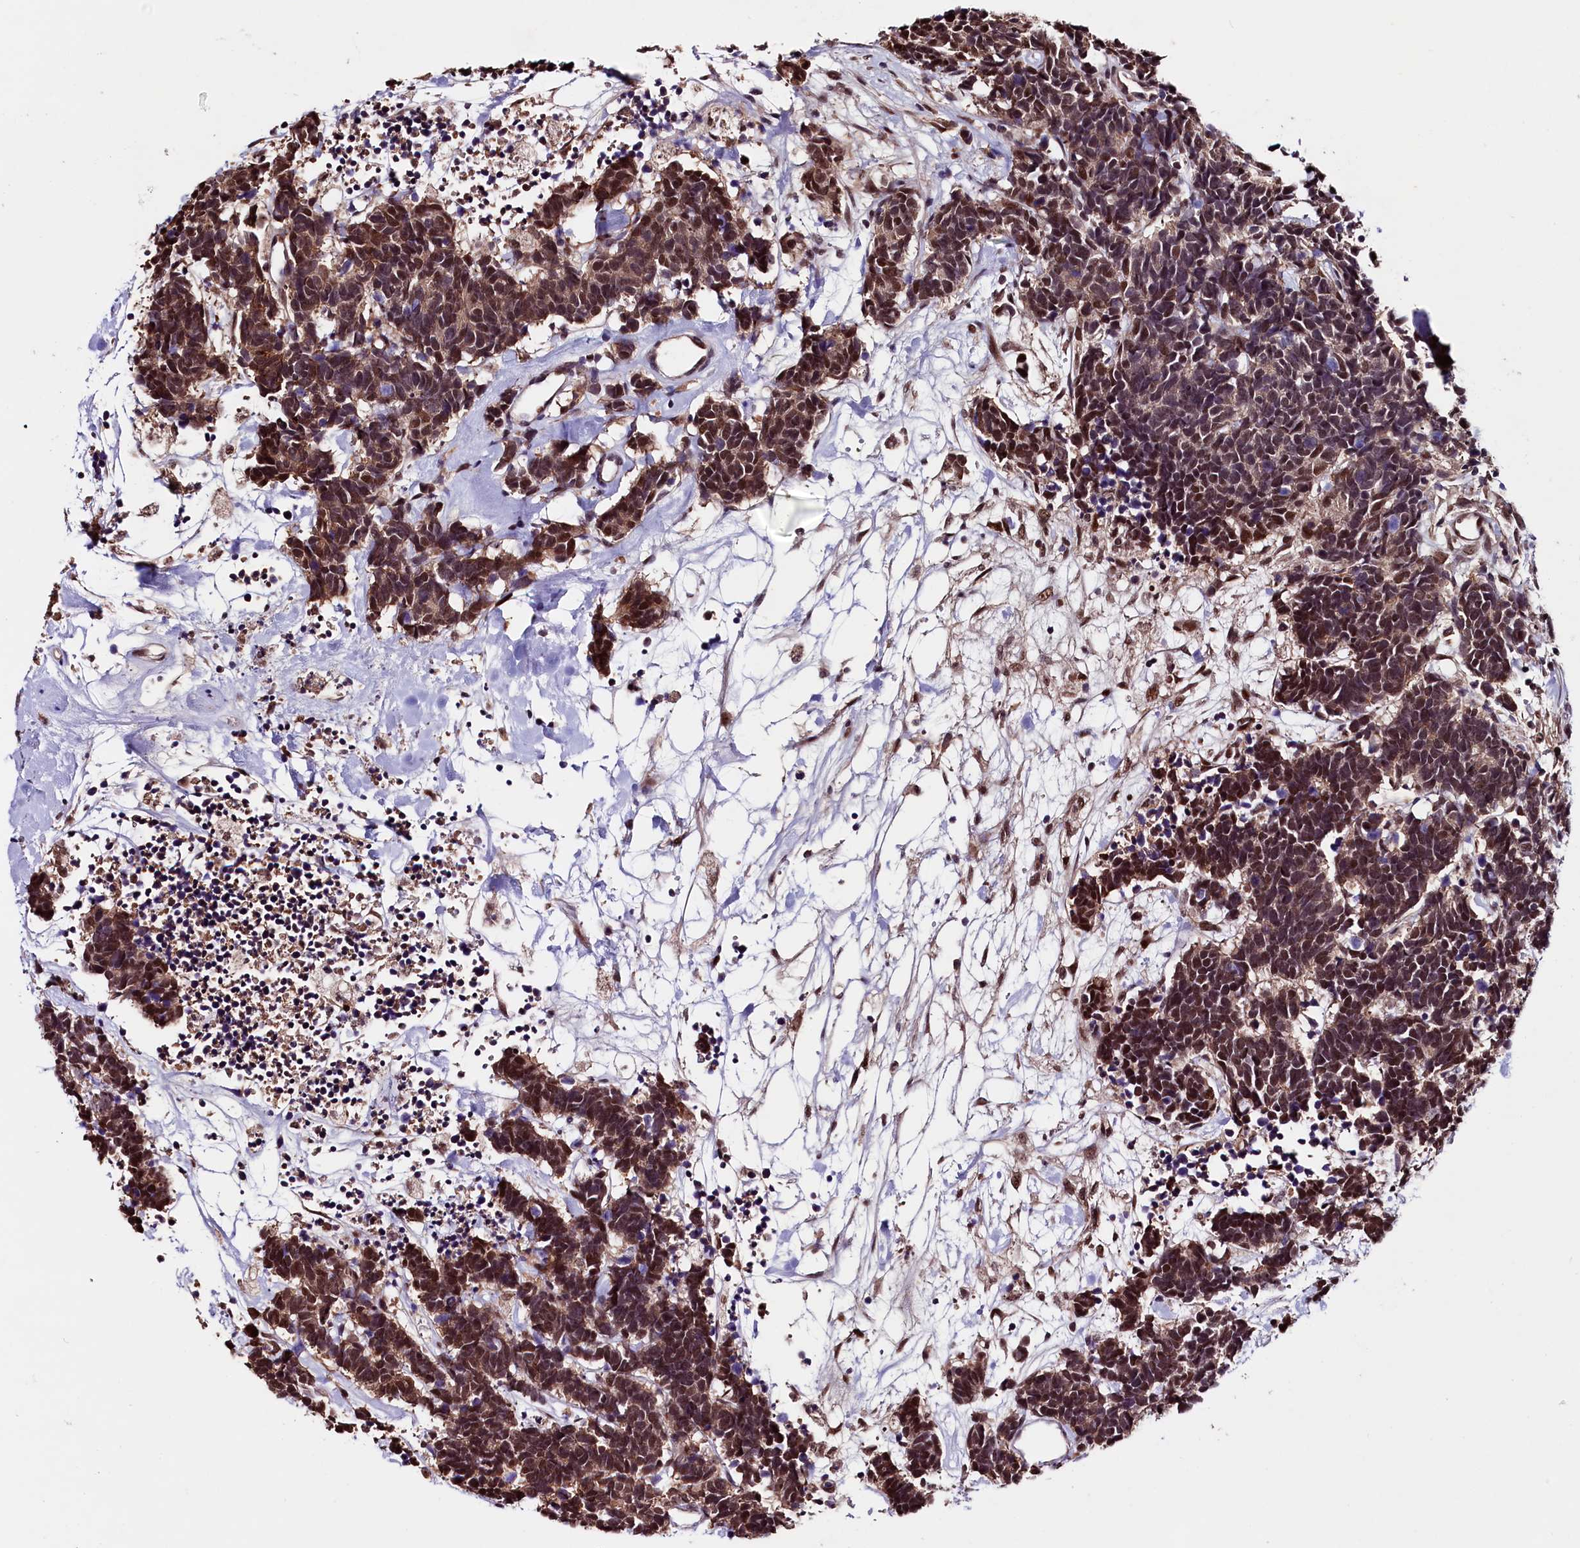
{"staining": {"intensity": "strong", "quantity": ">75%", "location": "cytoplasmic/membranous,nuclear"}, "tissue": "carcinoid", "cell_type": "Tumor cells", "image_type": "cancer", "snomed": [{"axis": "morphology", "description": "Carcinoma, NOS"}, {"axis": "morphology", "description": "Carcinoid, malignant, NOS"}, {"axis": "topography", "description": "Urinary bladder"}], "caption": "Immunohistochemistry micrograph of neoplastic tissue: human carcinoid stained using immunohistochemistry exhibits high levels of strong protein expression localized specifically in the cytoplasmic/membranous and nuclear of tumor cells, appearing as a cytoplasmic/membranous and nuclear brown color.", "gene": "RNMT", "patient": {"sex": "male", "age": 57}}